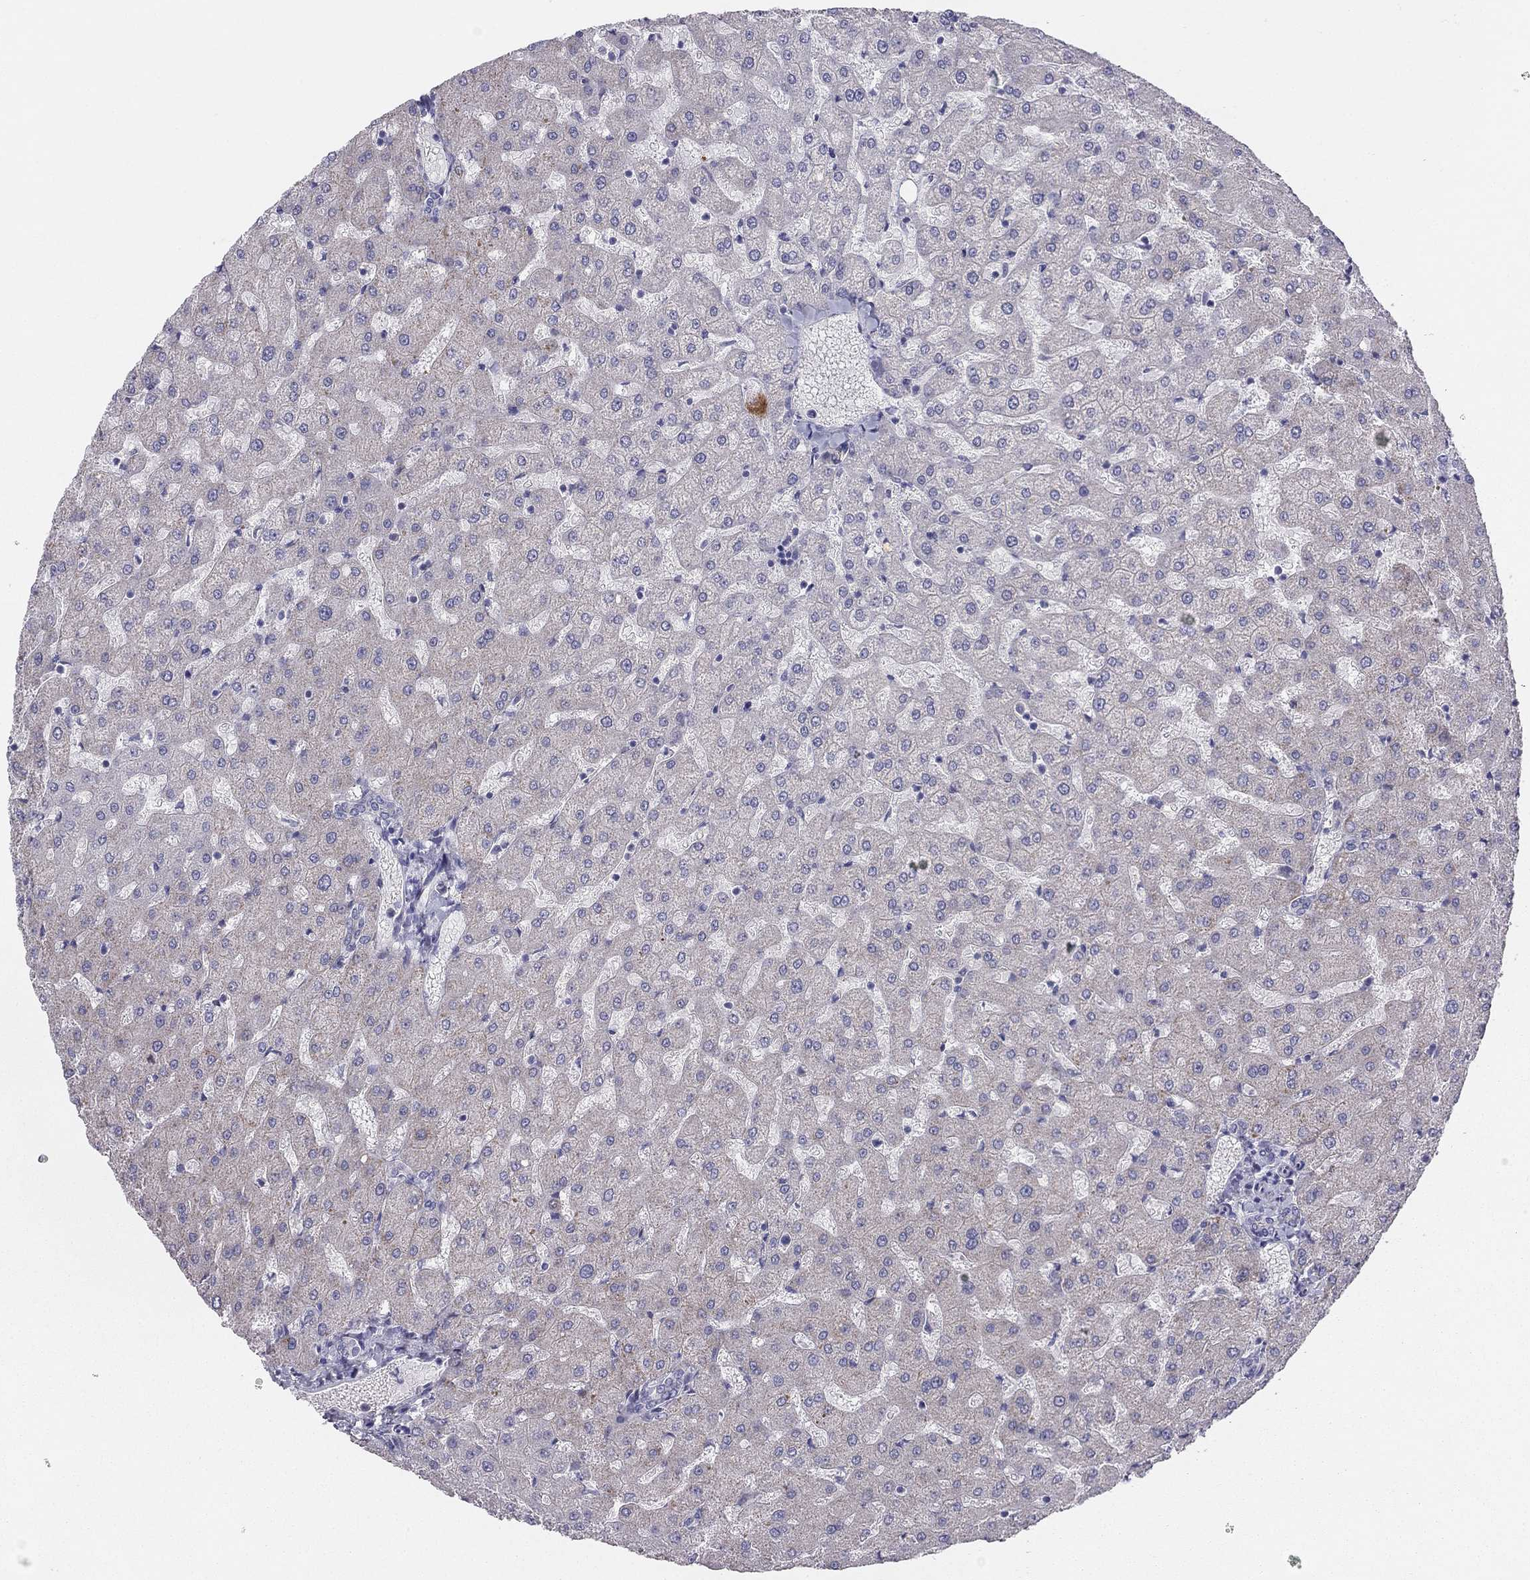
{"staining": {"intensity": "negative", "quantity": "none", "location": "none"}, "tissue": "liver", "cell_type": "Cholangiocytes", "image_type": "normal", "snomed": [{"axis": "morphology", "description": "Normal tissue, NOS"}, {"axis": "topography", "description": "Liver"}], "caption": "Cholangiocytes are negative for protein expression in normal human liver. (IHC, brightfield microscopy, high magnification).", "gene": "MGAT4C", "patient": {"sex": "female", "age": 50}}